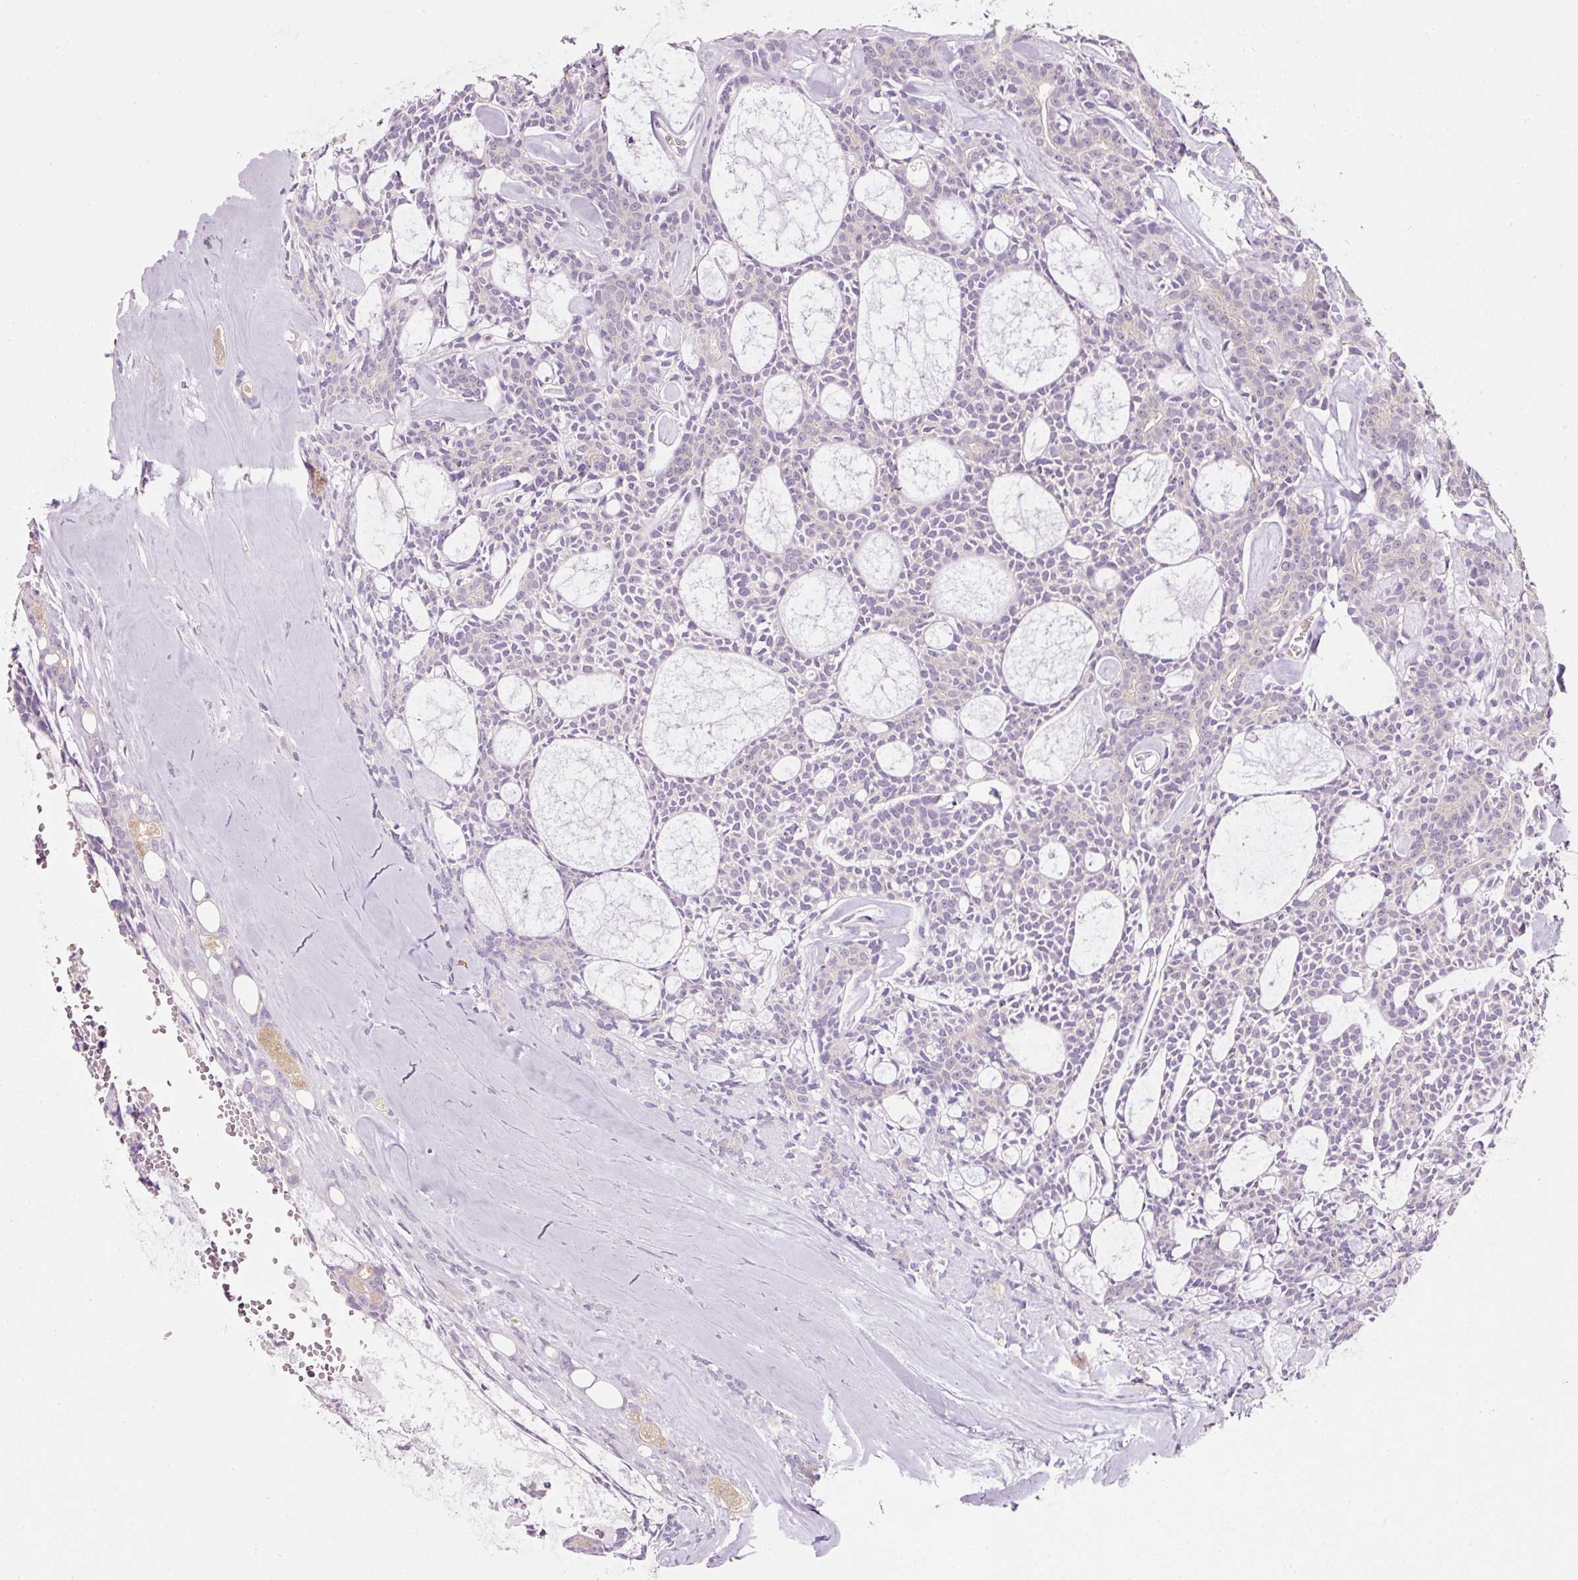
{"staining": {"intensity": "negative", "quantity": "none", "location": "none"}, "tissue": "head and neck cancer", "cell_type": "Tumor cells", "image_type": "cancer", "snomed": [{"axis": "morphology", "description": "Adenocarcinoma, NOS"}, {"axis": "topography", "description": "Salivary gland"}, {"axis": "topography", "description": "Head-Neck"}], "caption": "Tumor cells show no significant protein positivity in head and neck cancer.", "gene": "TENT5C", "patient": {"sex": "male", "age": 55}}